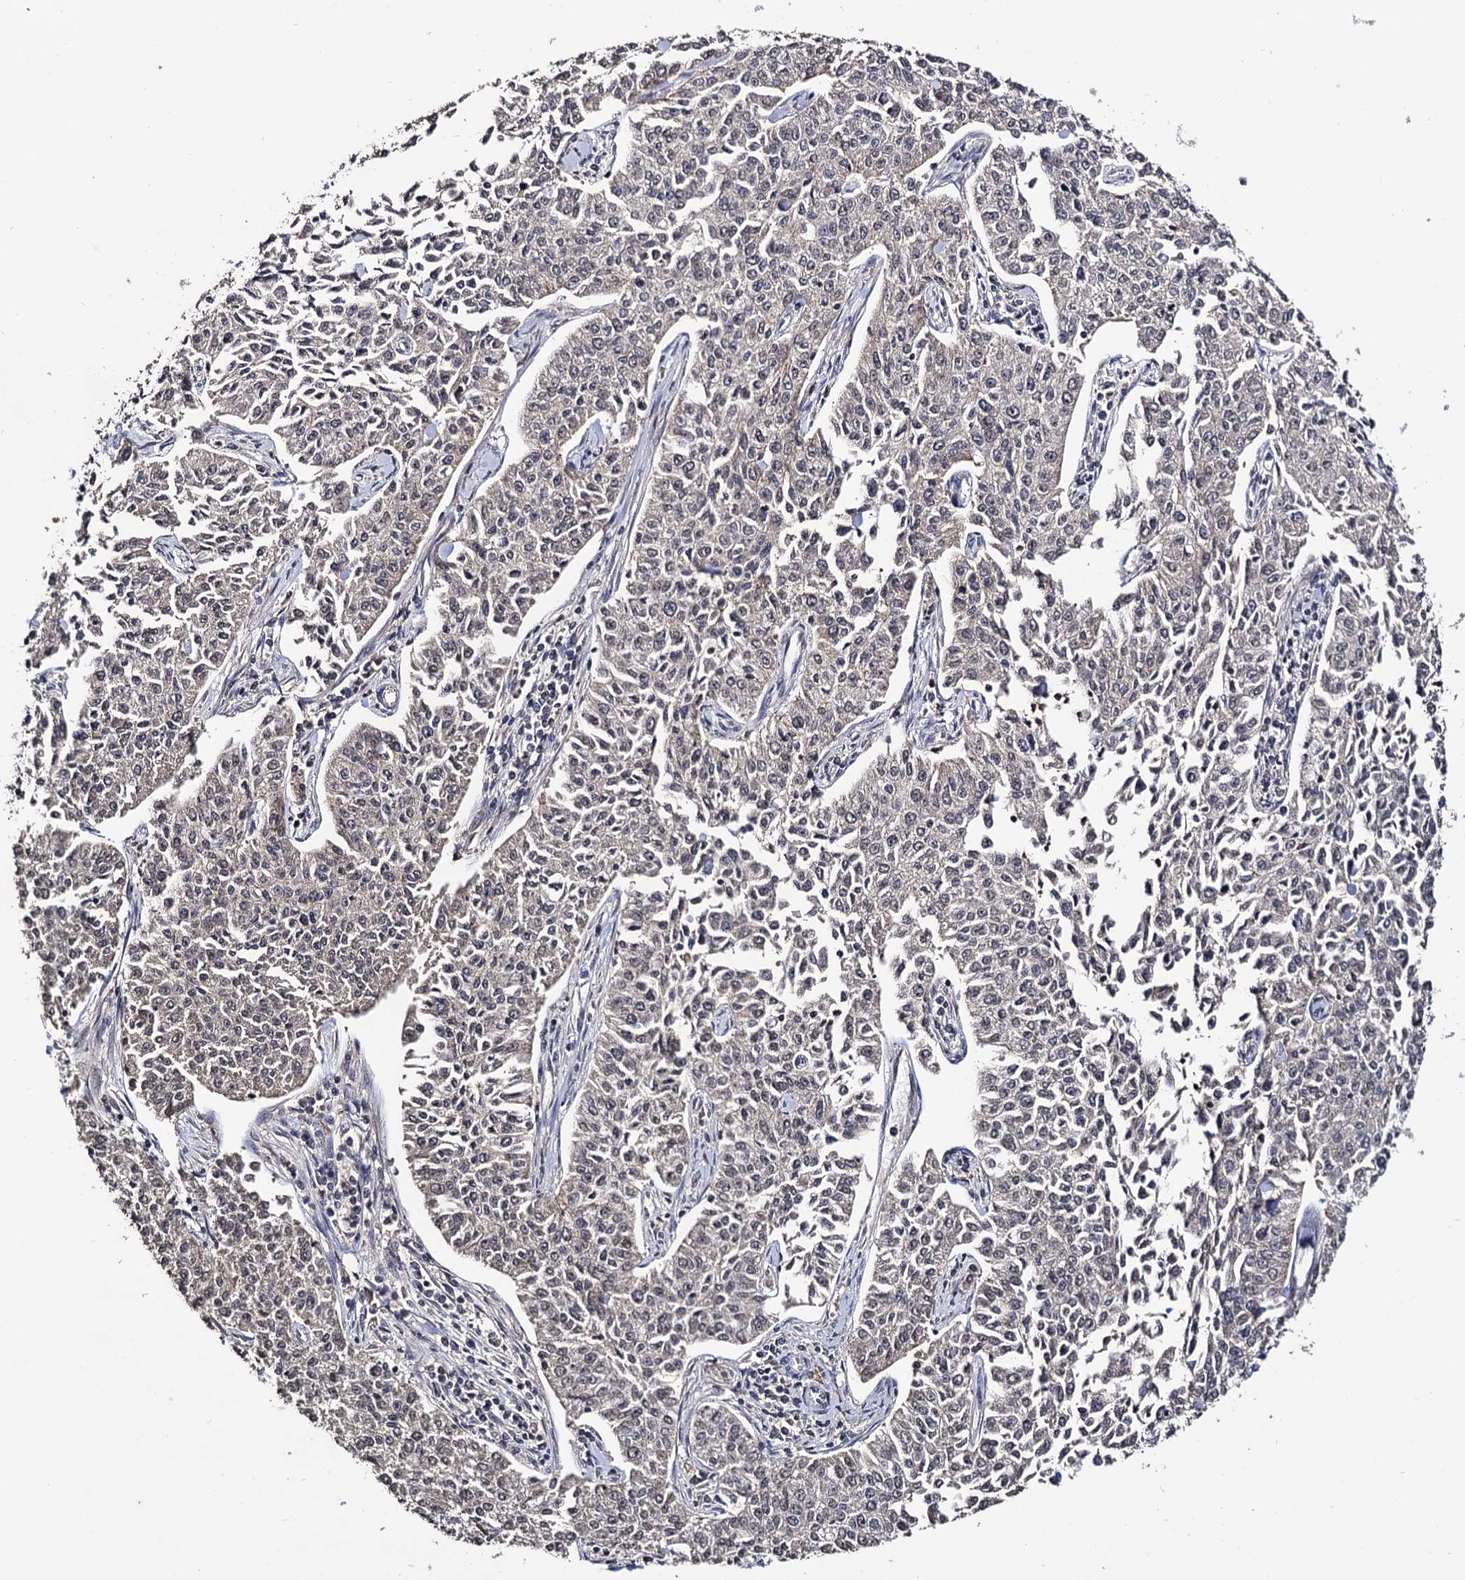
{"staining": {"intensity": "weak", "quantity": "<25%", "location": "cytoplasmic/membranous"}, "tissue": "cervical cancer", "cell_type": "Tumor cells", "image_type": "cancer", "snomed": [{"axis": "morphology", "description": "Squamous cell carcinoma, NOS"}, {"axis": "topography", "description": "Cervix"}], "caption": "Immunohistochemical staining of human cervical cancer (squamous cell carcinoma) demonstrates no significant staining in tumor cells.", "gene": "MICAL2", "patient": {"sex": "female", "age": 35}}